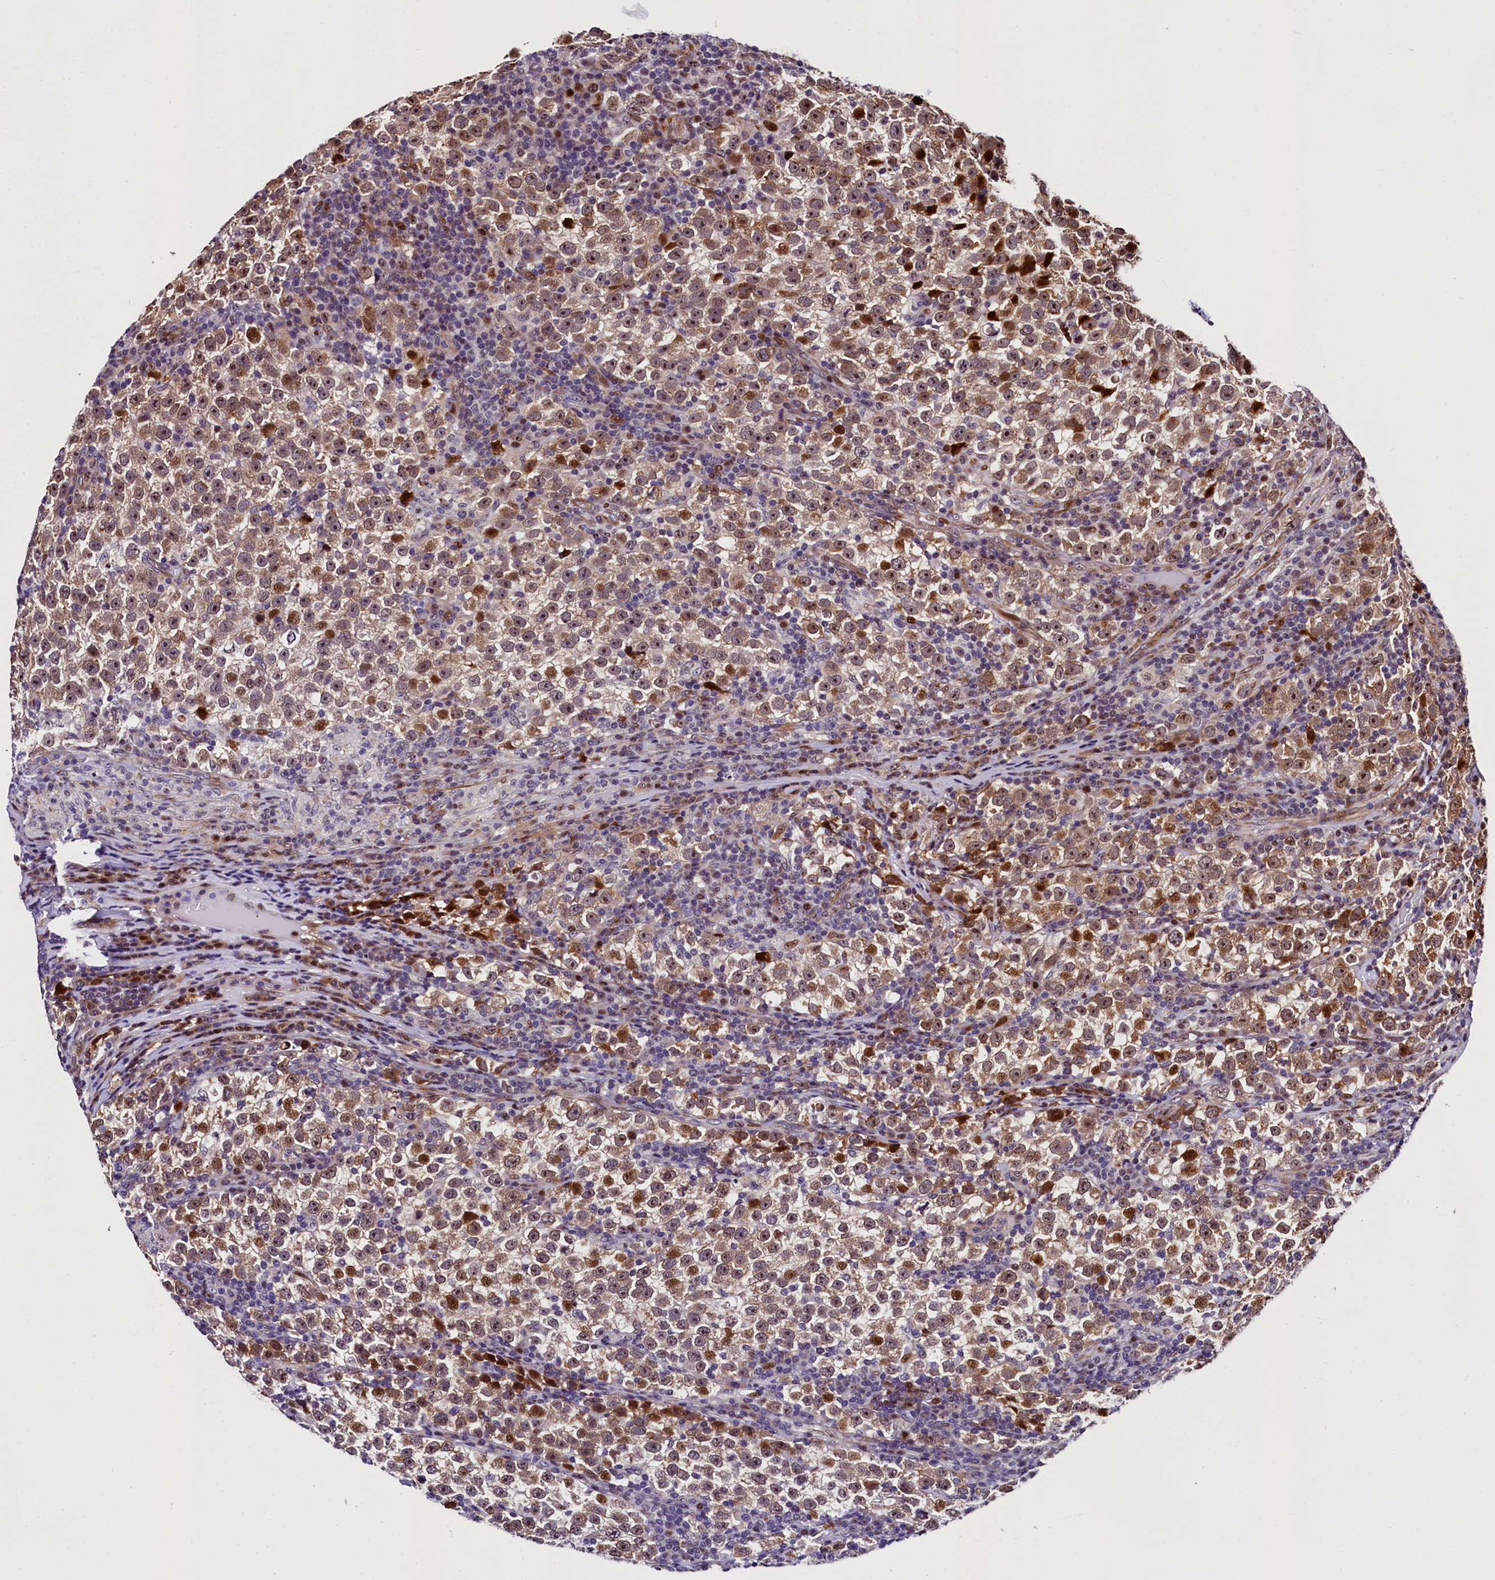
{"staining": {"intensity": "moderate", "quantity": ">75%", "location": "cytoplasmic/membranous,nuclear"}, "tissue": "testis cancer", "cell_type": "Tumor cells", "image_type": "cancer", "snomed": [{"axis": "morphology", "description": "Normal tissue, NOS"}, {"axis": "morphology", "description": "Seminoma, NOS"}, {"axis": "topography", "description": "Testis"}], "caption": "The immunohistochemical stain shows moderate cytoplasmic/membranous and nuclear positivity in tumor cells of testis cancer tissue.", "gene": "TRMT112", "patient": {"sex": "male", "age": 43}}